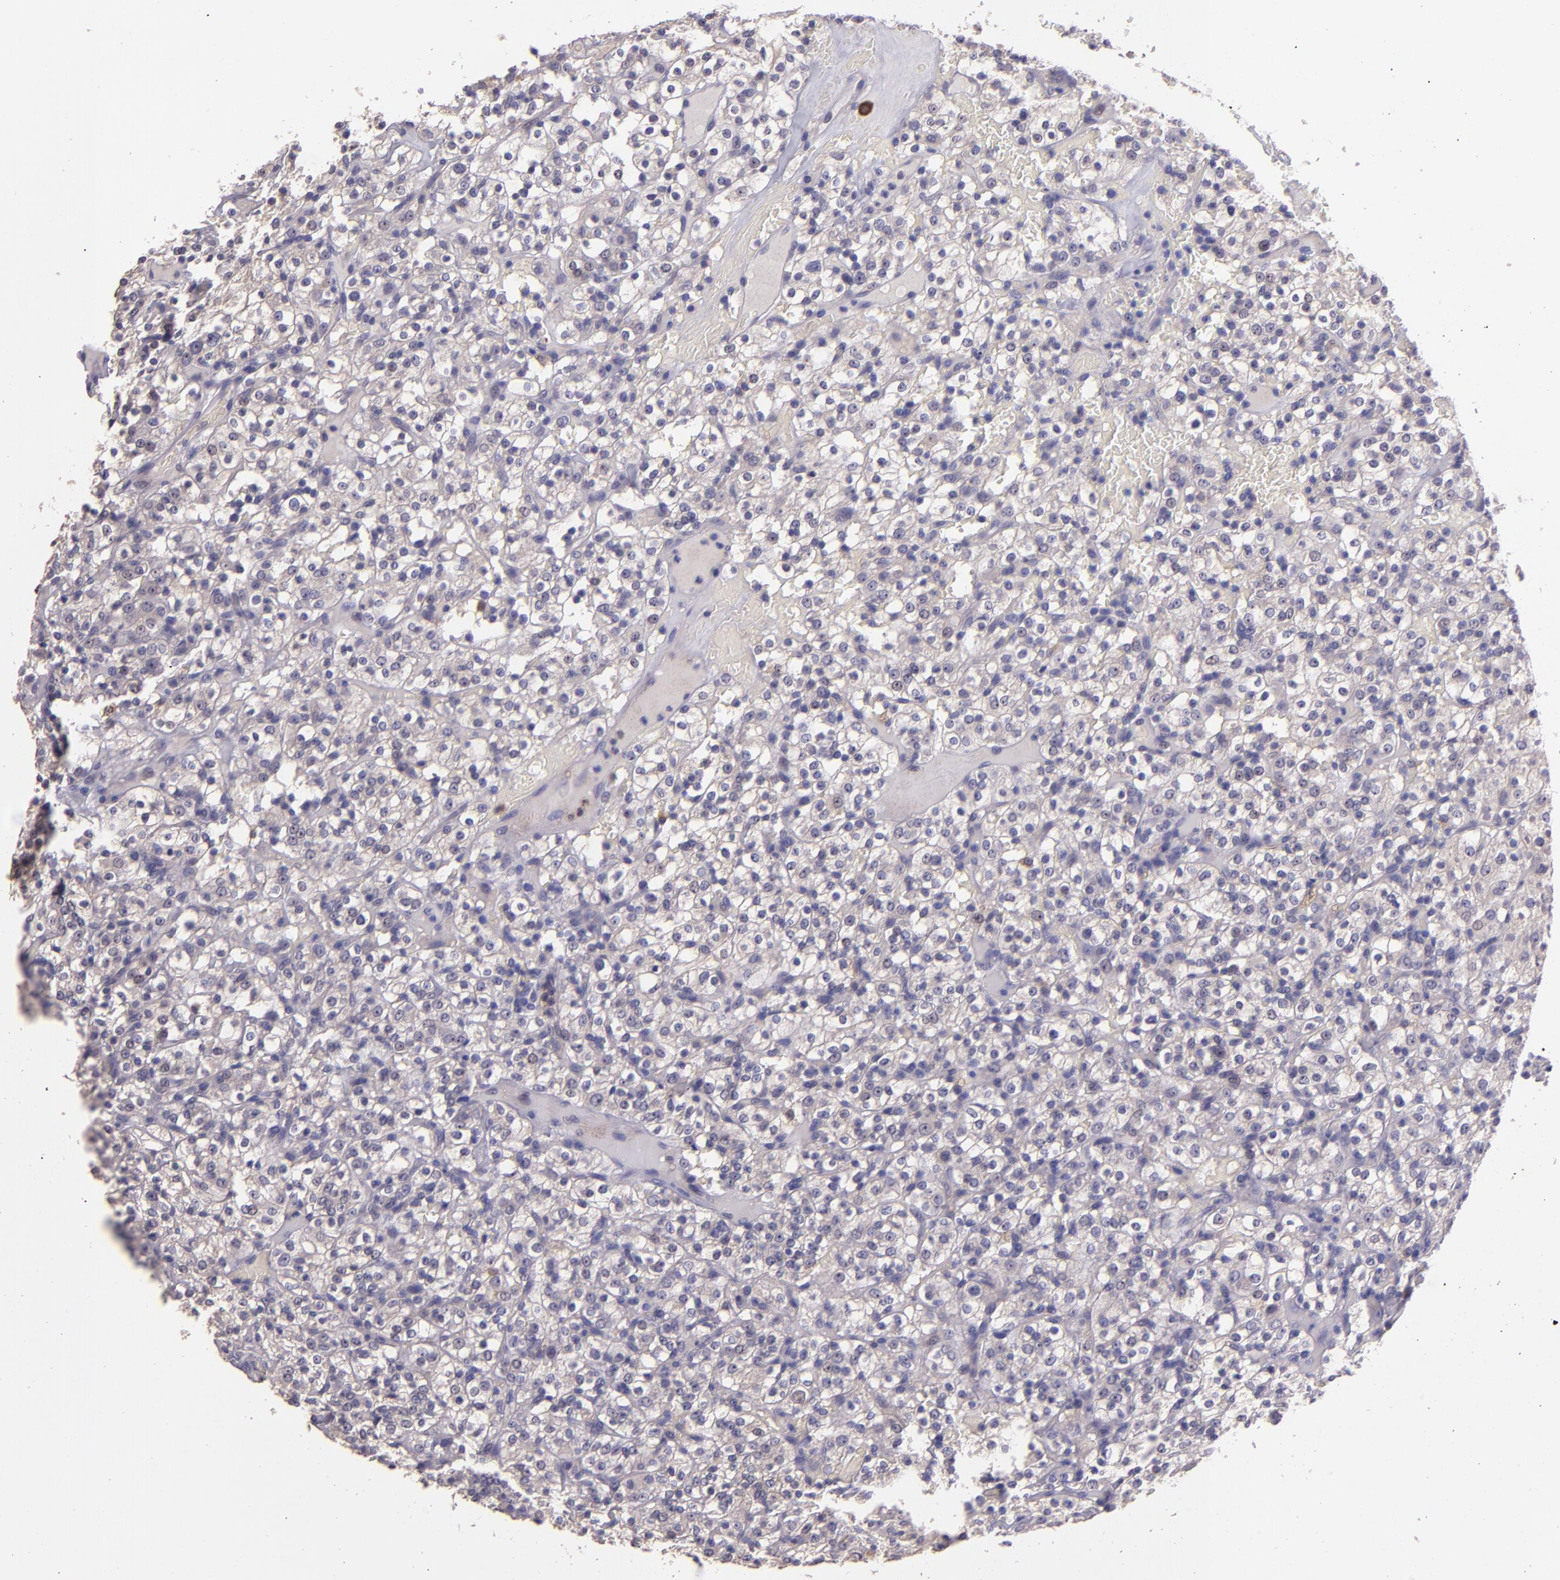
{"staining": {"intensity": "negative", "quantity": "none", "location": "none"}, "tissue": "renal cancer", "cell_type": "Tumor cells", "image_type": "cancer", "snomed": [{"axis": "morphology", "description": "Normal tissue, NOS"}, {"axis": "morphology", "description": "Adenocarcinoma, NOS"}, {"axis": "topography", "description": "Kidney"}], "caption": "A high-resolution micrograph shows immunohistochemistry (IHC) staining of renal cancer, which exhibits no significant positivity in tumor cells. Brightfield microscopy of immunohistochemistry (IHC) stained with DAB (3,3'-diaminobenzidine) (brown) and hematoxylin (blue), captured at high magnification.", "gene": "PAPPA", "patient": {"sex": "female", "age": 72}}